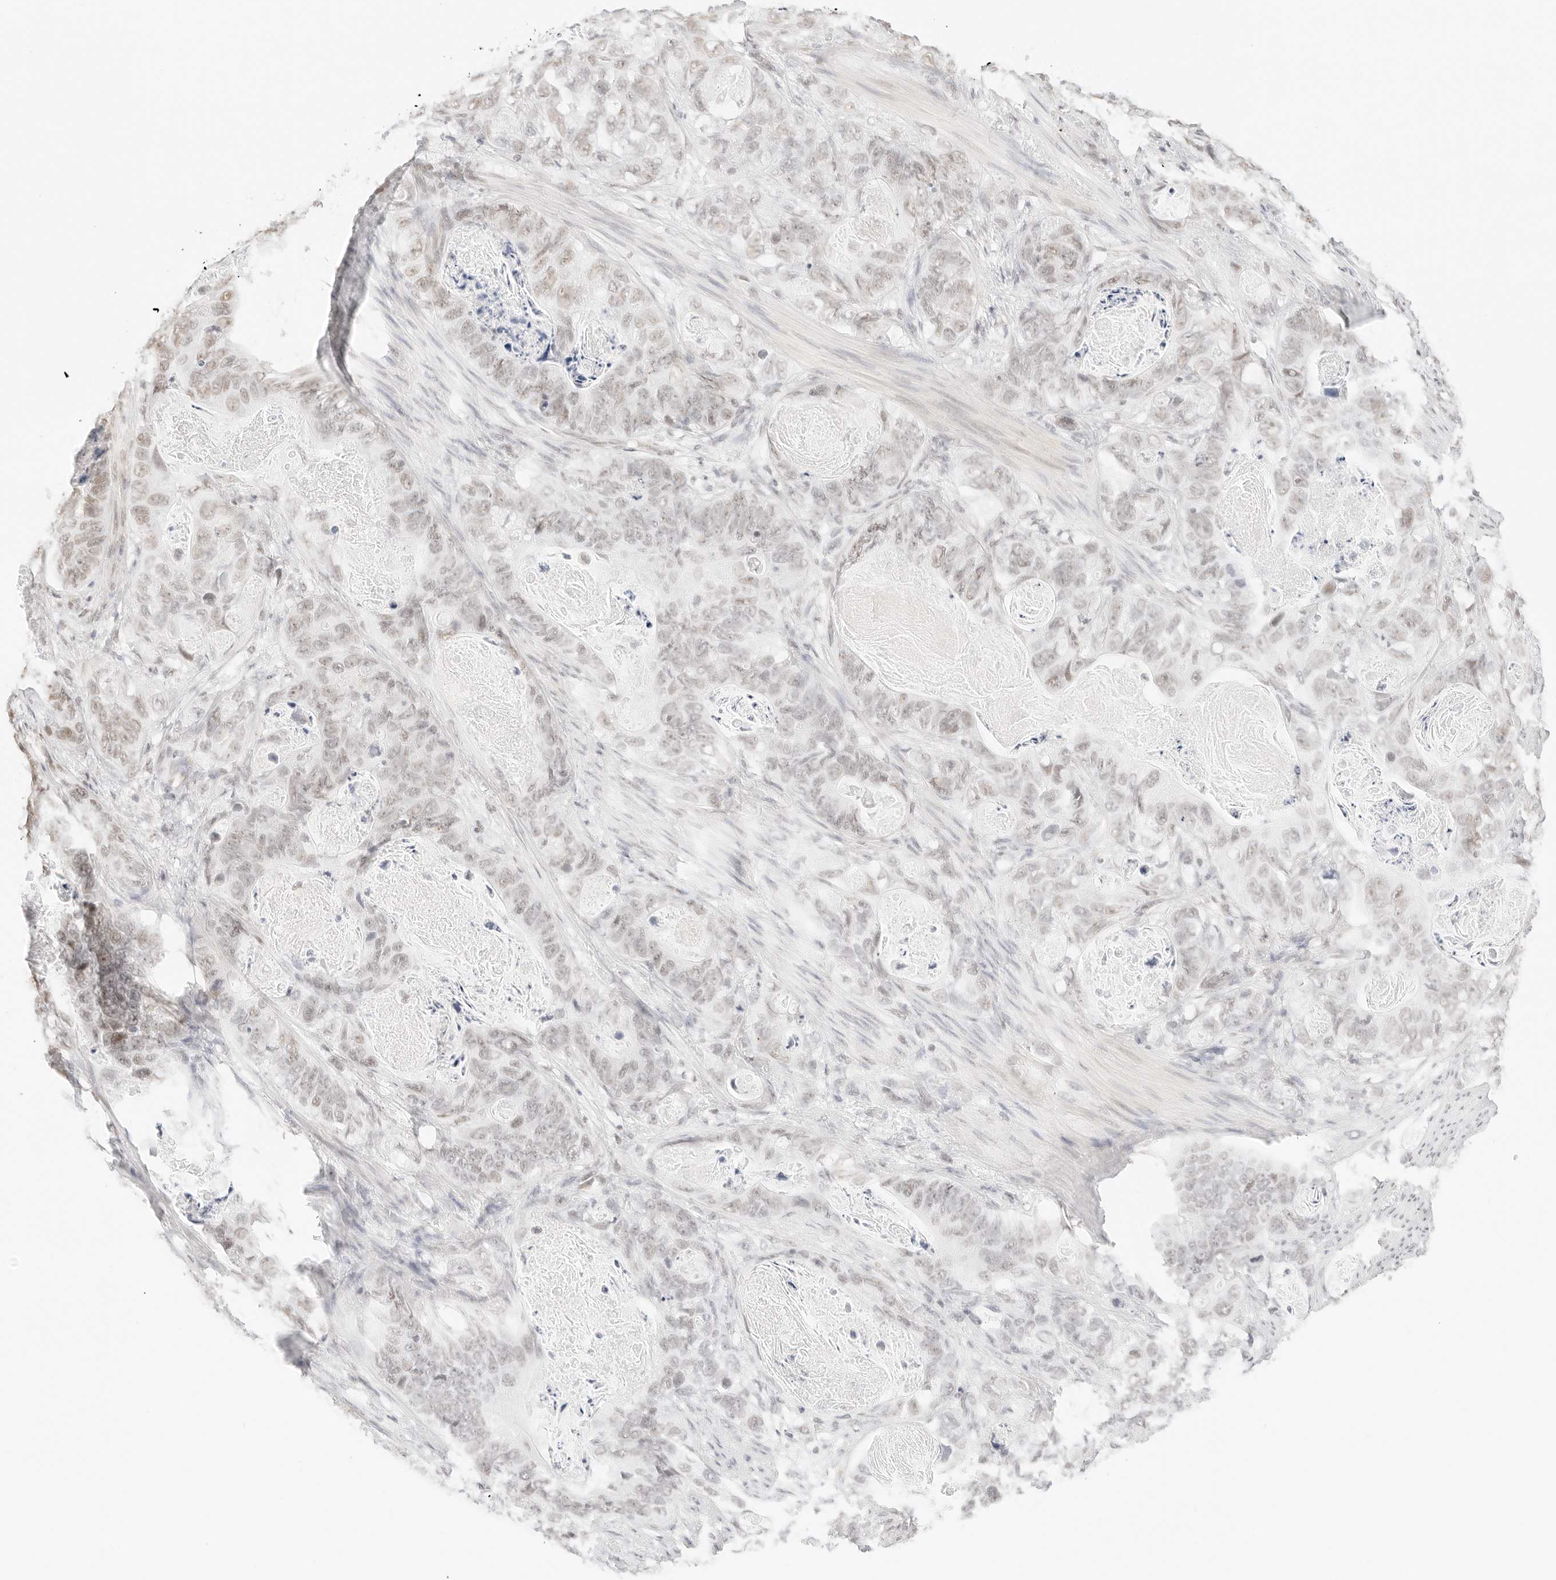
{"staining": {"intensity": "weak", "quantity": ">75%", "location": "nuclear"}, "tissue": "stomach cancer", "cell_type": "Tumor cells", "image_type": "cancer", "snomed": [{"axis": "morphology", "description": "Normal tissue, NOS"}, {"axis": "morphology", "description": "Adenocarcinoma, NOS"}, {"axis": "topography", "description": "Stomach"}], "caption": "This micrograph exhibits stomach adenocarcinoma stained with IHC to label a protein in brown. The nuclear of tumor cells show weak positivity for the protein. Nuclei are counter-stained blue.", "gene": "FBLN5", "patient": {"sex": "female", "age": 89}}